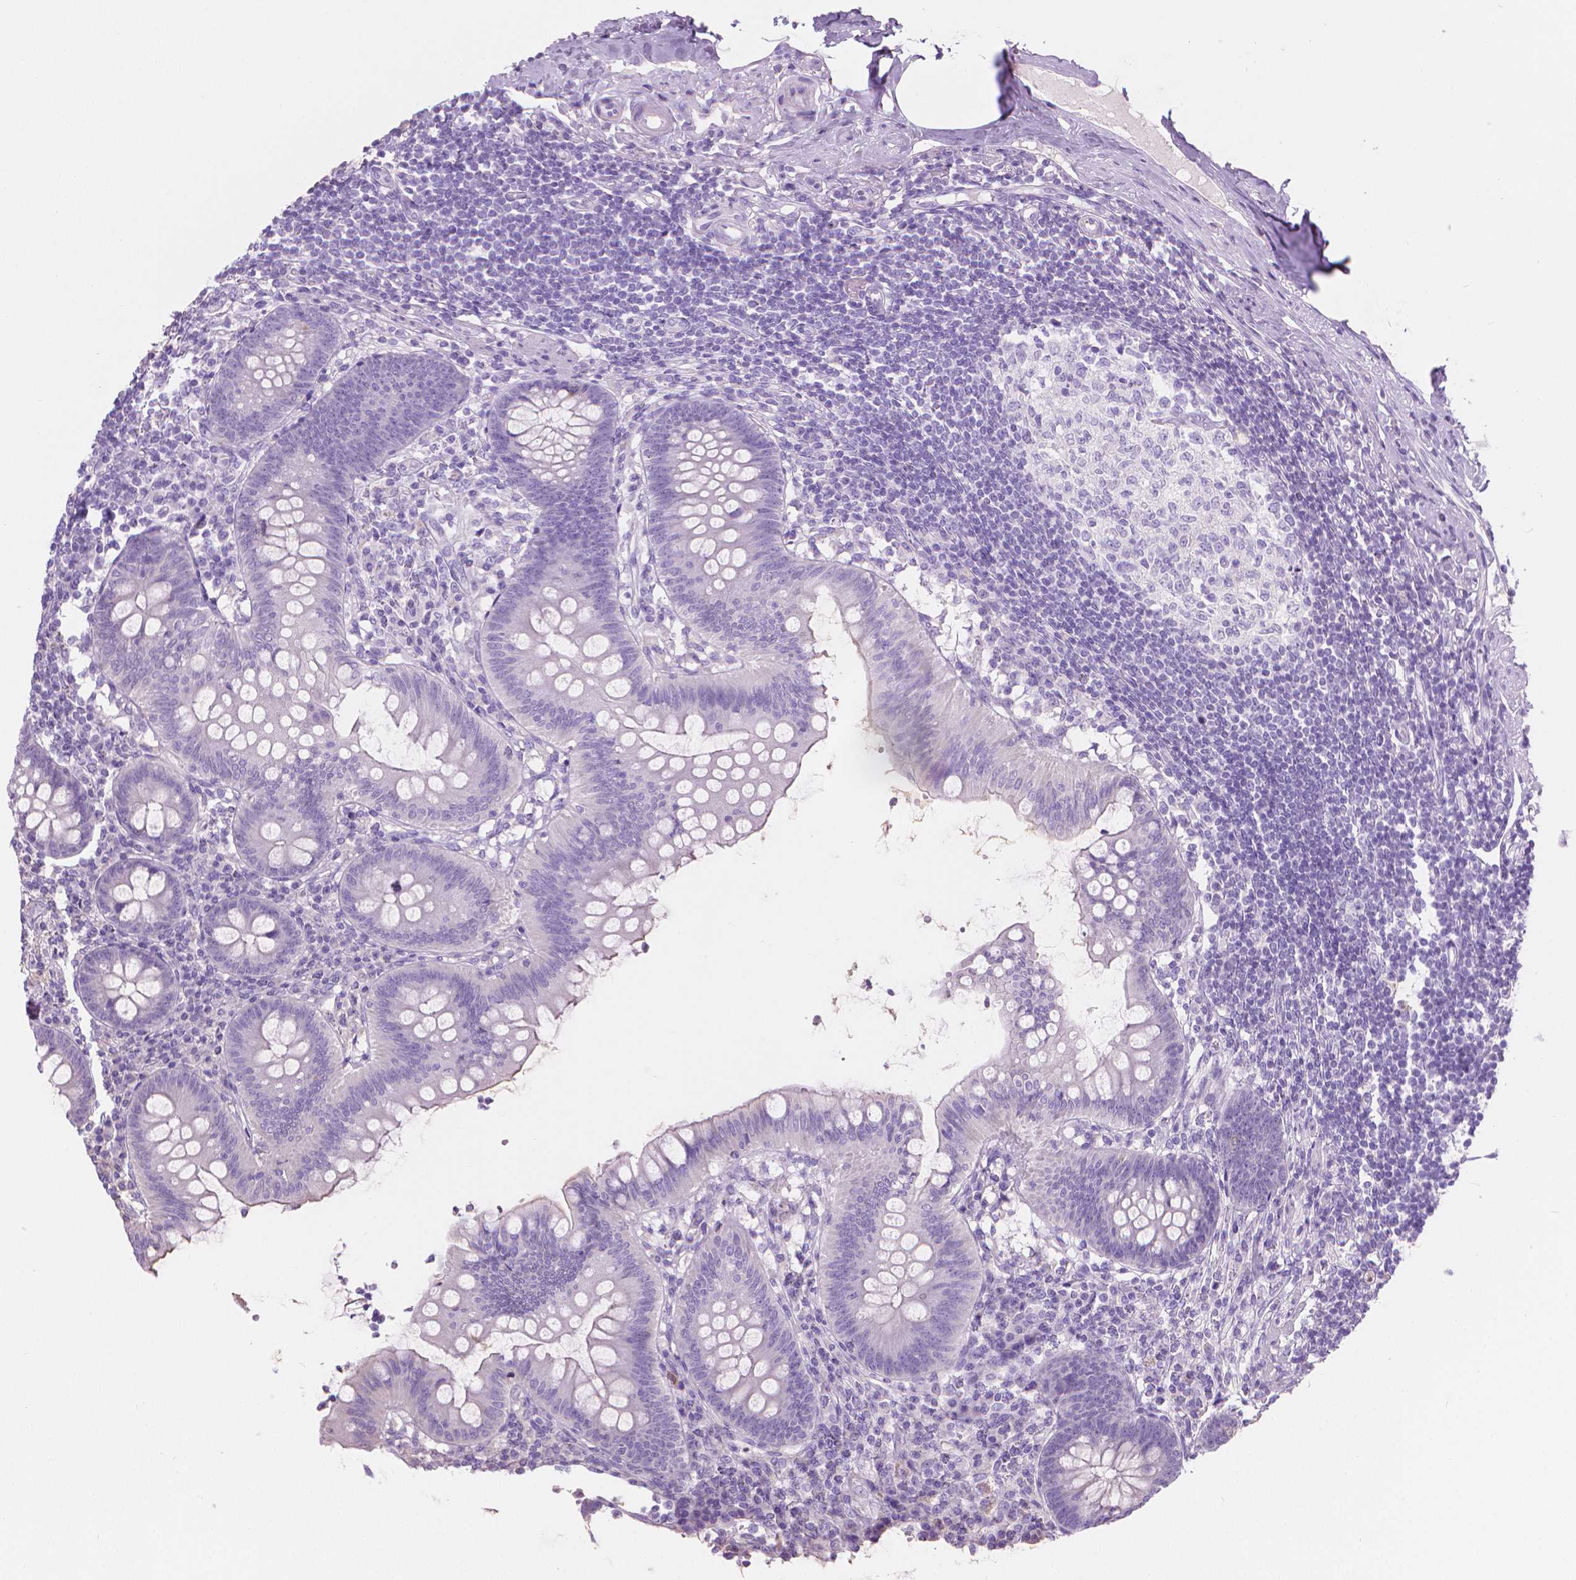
{"staining": {"intensity": "negative", "quantity": "none", "location": "none"}, "tissue": "appendix", "cell_type": "Glandular cells", "image_type": "normal", "snomed": [{"axis": "morphology", "description": "Normal tissue, NOS"}, {"axis": "topography", "description": "Appendix"}], "caption": "High power microscopy image of an immunohistochemistry (IHC) micrograph of normal appendix, revealing no significant positivity in glandular cells.", "gene": "CABCOCO1", "patient": {"sex": "female", "age": 57}}